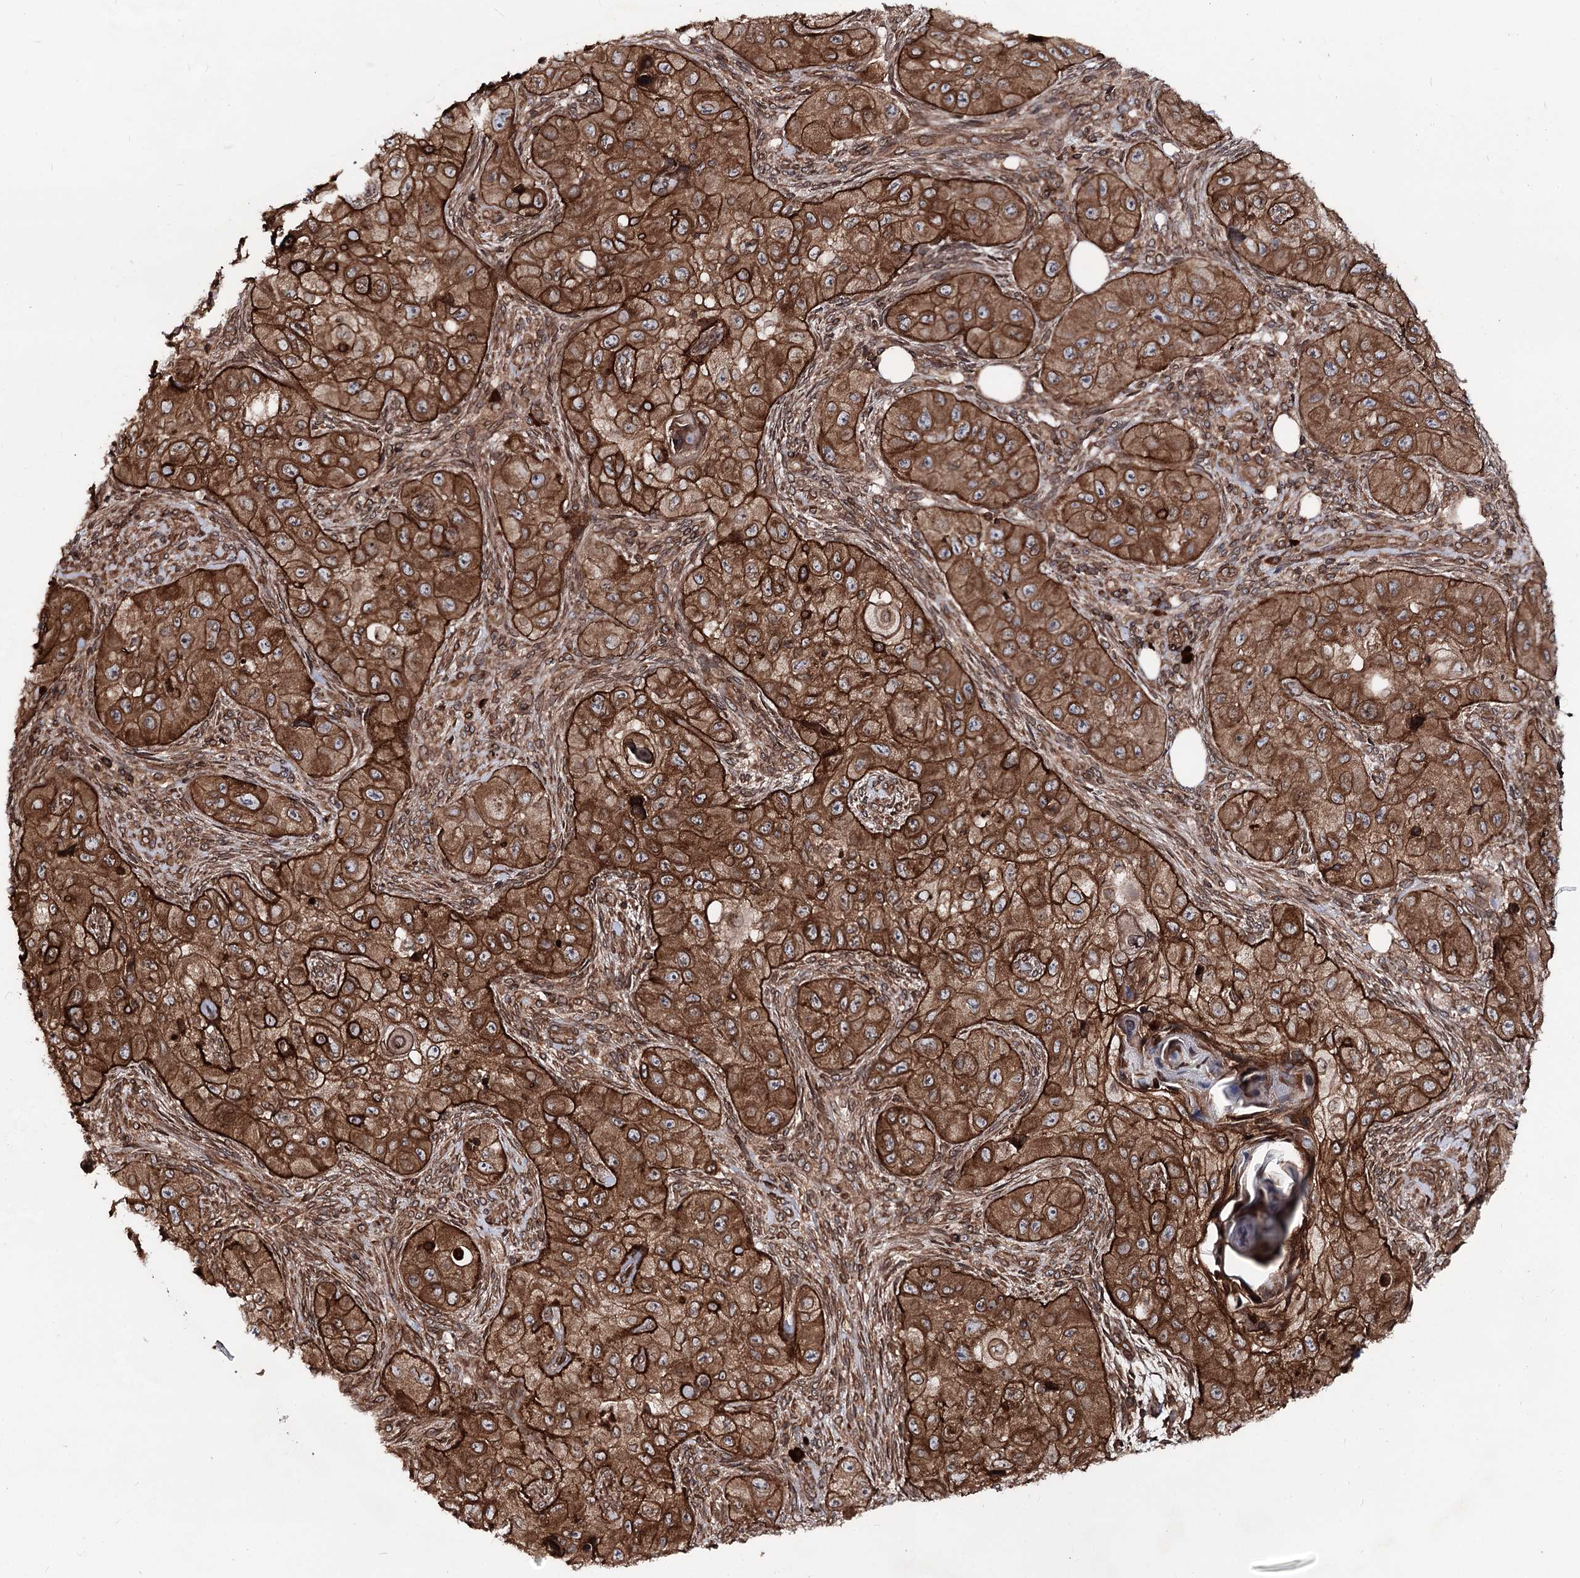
{"staining": {"intensity": "strong", "quantity": ">75%", "location": "cytoplasmic/membranous"}, "tissue": "skin cancer", "cell_type": "Tumor cells", "image_type": "cancer", "snomed": [{"axis": "morphology", "description": "Squamous cell carcinoma, NOS"}, {"axis": "topography", "description": "Skin"}, {"axis": "topography", "description": "Subcutis"}], "caption": "DAB immunohistochemical staining of human skin squamous cell carcinoma demonstrates strong cytoplasmic/membranous protein expression in approximately >75% of tumor cells.", "gene": "FGFR1OP2", "patient": {"sex": "male", "age": 73}}